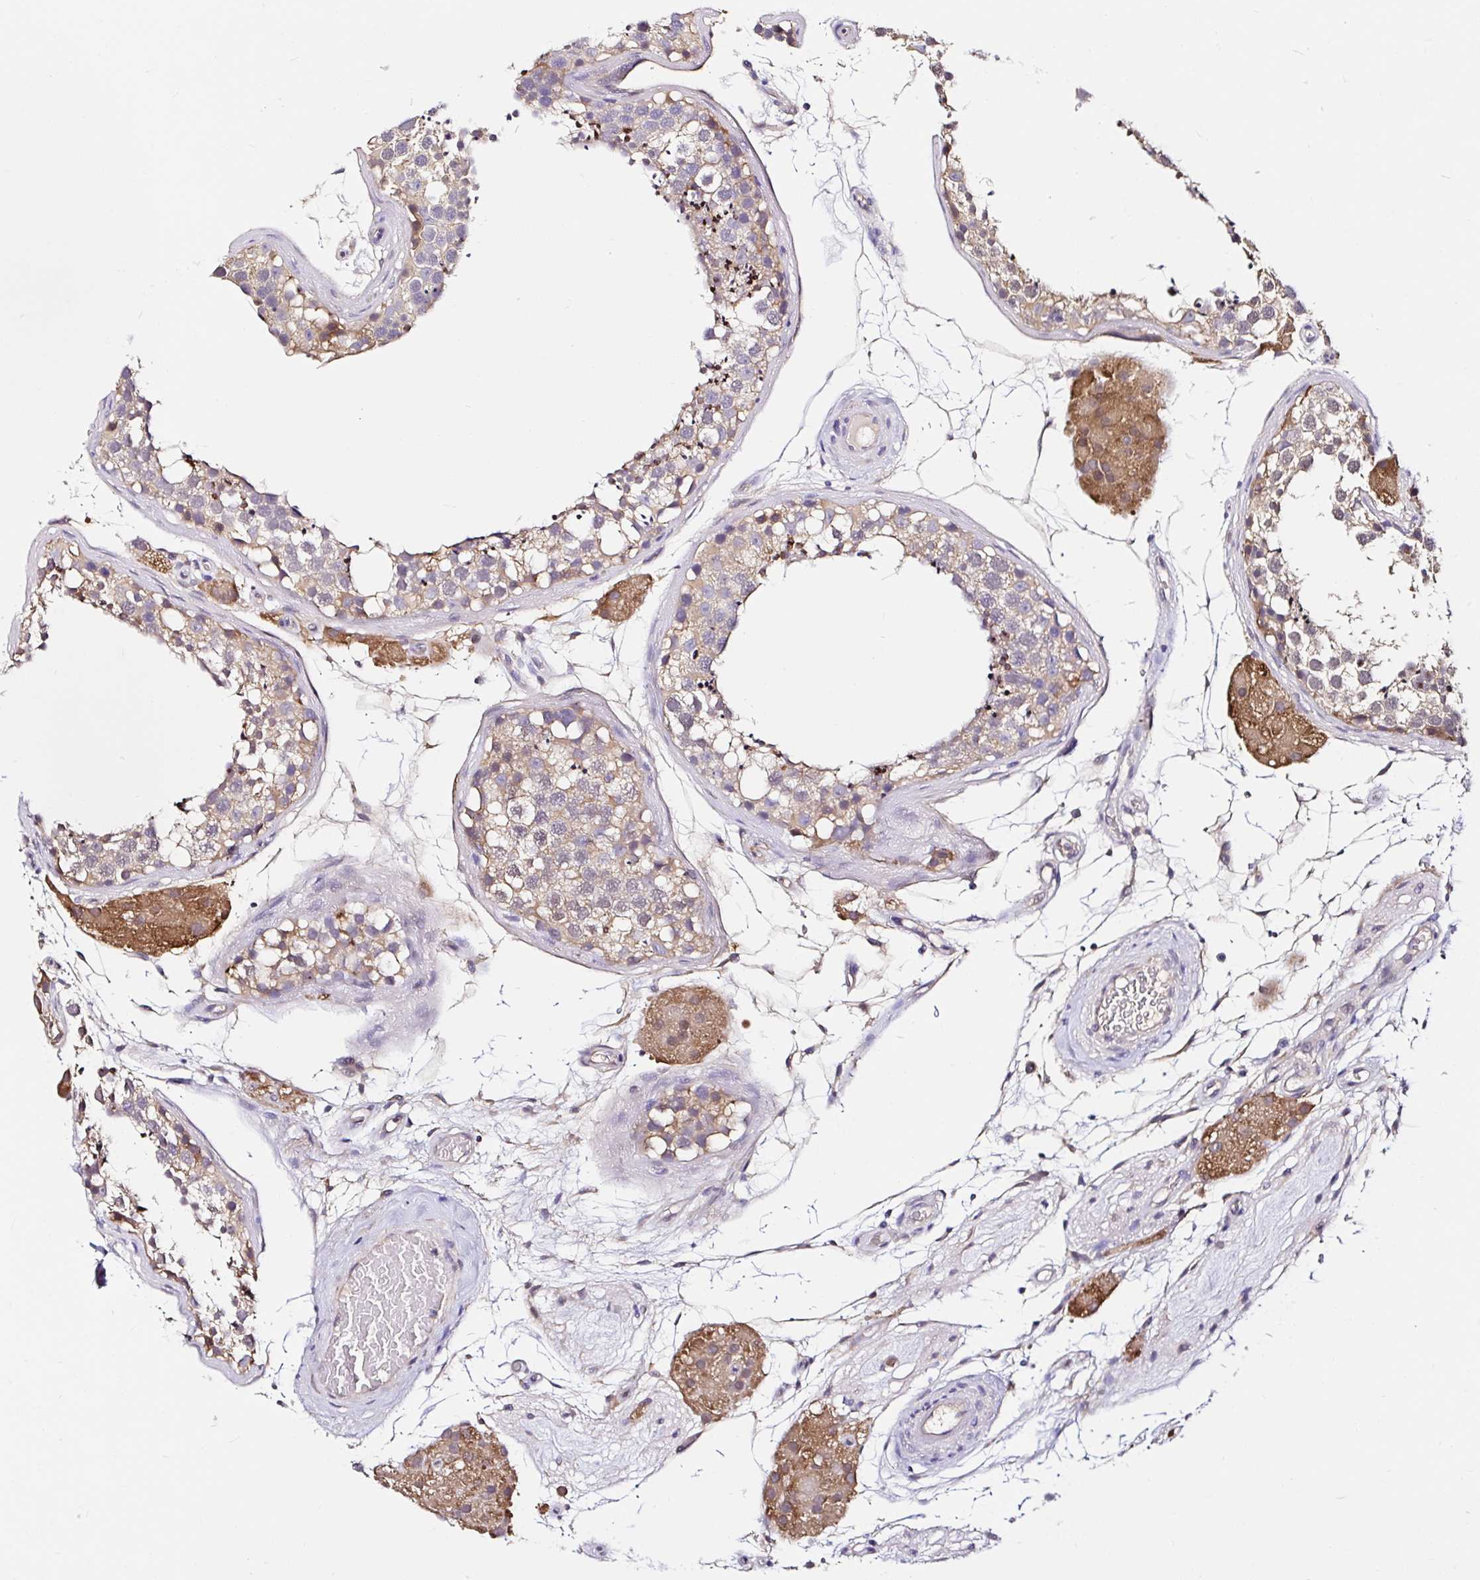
{"staining": {"intensity": "weak", "quantity": ">75%", "location": "cytoplasmic/membranous"}, "tissue": "testis", "cell_type": "Cells in seminiferous ducts", "image_type": "normal", "snomed": [{"axis": "morphology", "description": "Normal tissue, NOS"}, {"axis": "morphology", "description": "Seminoma, NOS"}, {"axis": "topography", "description": "Testis"}], "caption": "Cells in seminiferous ducts show low levels of weak cytoplasmic/membranous expression in approximately >75% of cells in normal human testis. (IHC, brightfield microscopy, high magnification).", "gene": "RSRP1", "patient": {"sex": "male", "age": 65}}